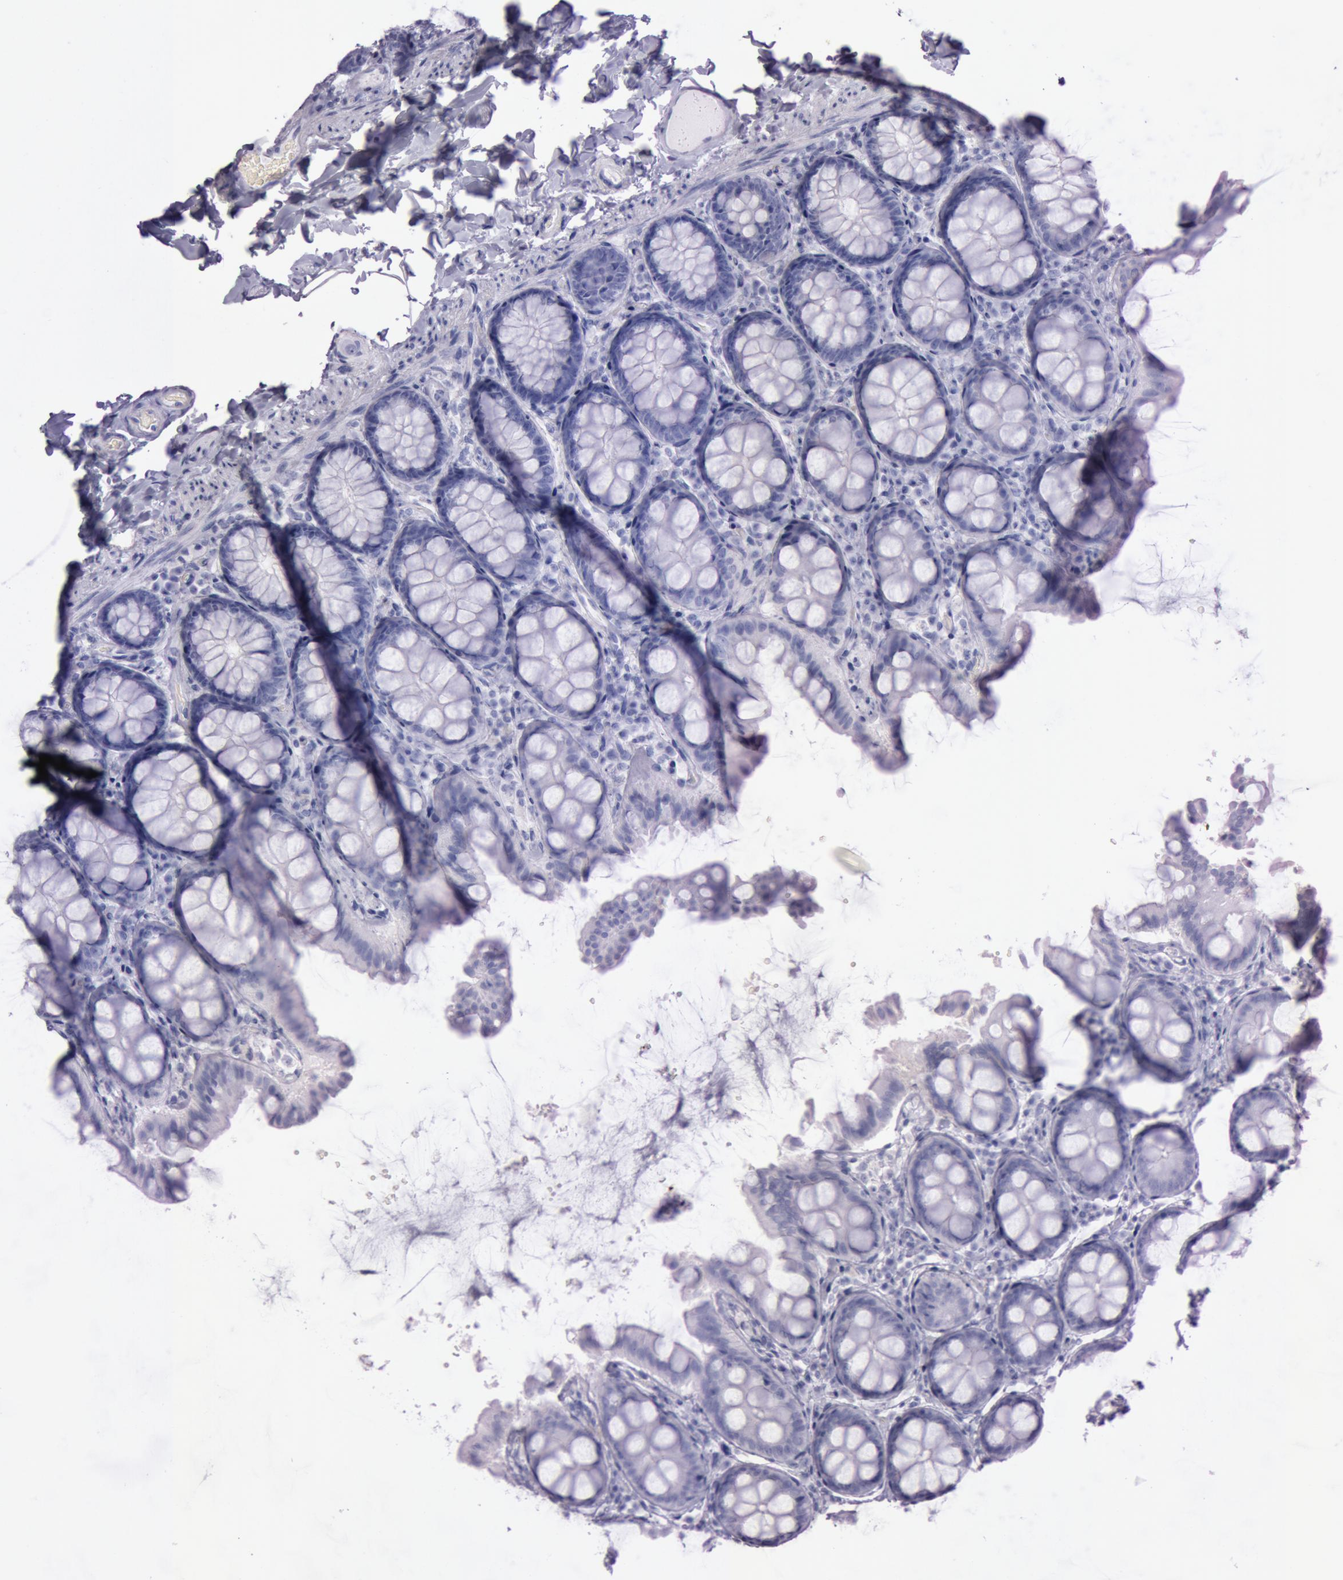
{"staining": {"intensity": "negative", "quantity": "none", "location": "none"}, "tissue": "colon", "cell_type": "Endothelial cells", "image_type": "normal", "snomed": [{"axis": "morphology", "description": "Normal tissue, NOS"}, {"axis": "topography", "description": "Colon"}], "caption": "Immunohistochemistry (IHC) histopathology image of benign colon: human colon stained with DAB (3,3'-diaminobenzidine) displays no significant protein expression in endothelial cells.", "gene": "S100A7", "patient": {"sex": "female", "age": 61}}